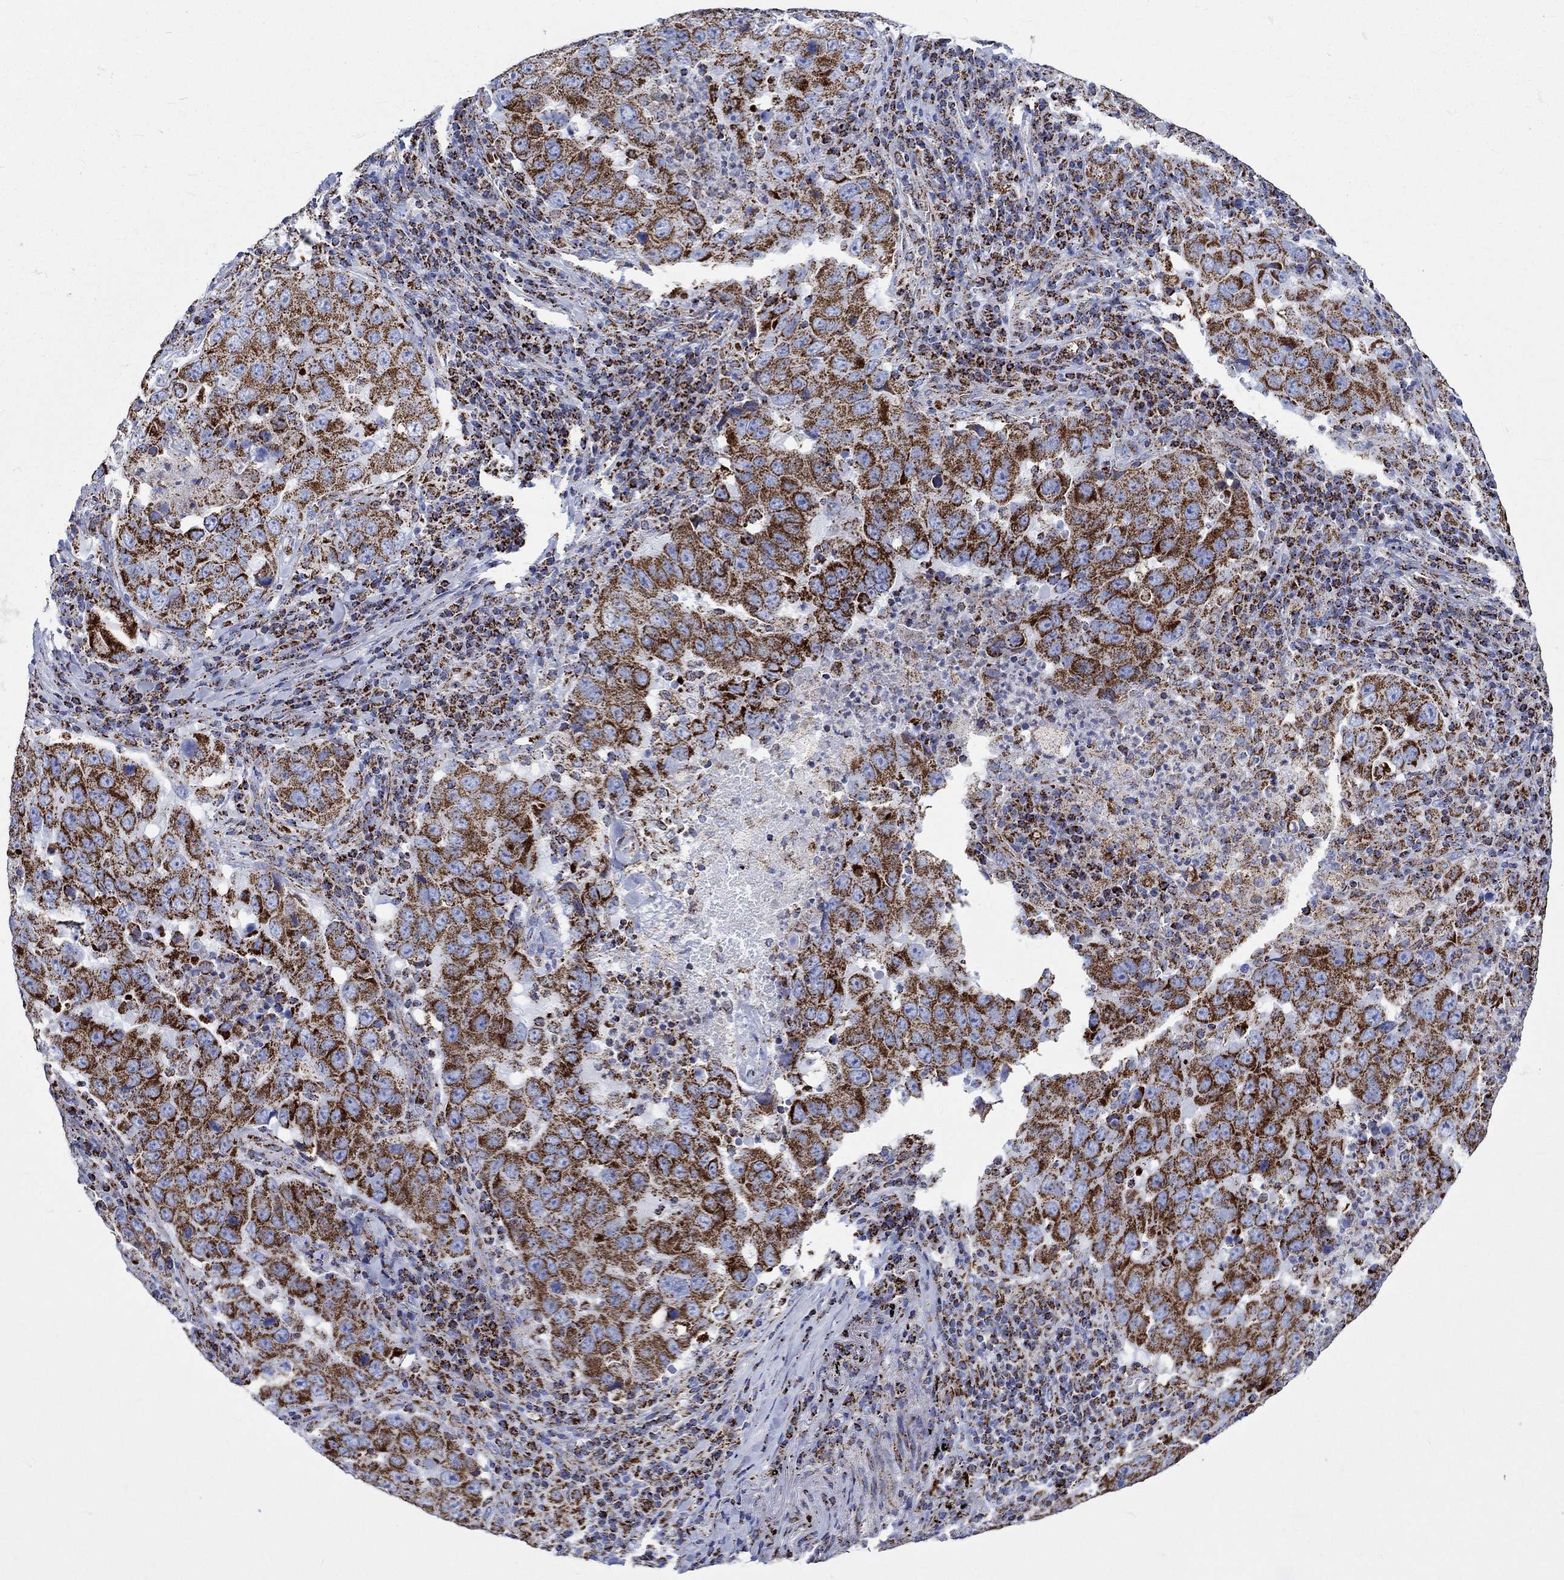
{"staining": {"intensity": "strong", "quantity": ">75%", "location": "cytoplasmic/membranous"}, "tissue": "lung cancer", "cell_type": "Tumor cells", "image_type": "cancer", "snomed": [{"axis": "morphology", "description": "Adenocarcinoma, NOS"}, {"axis": "topography", "description": "Lung"}], "caption": "This photomicrograph reveals immunohistochemistry staining of human lung cancer, with high strong cytoplasmic/membranous staining in about >75% of tumor cells.", "gene": "RCE1", "patient": {"sex": "male", "age": 73}}